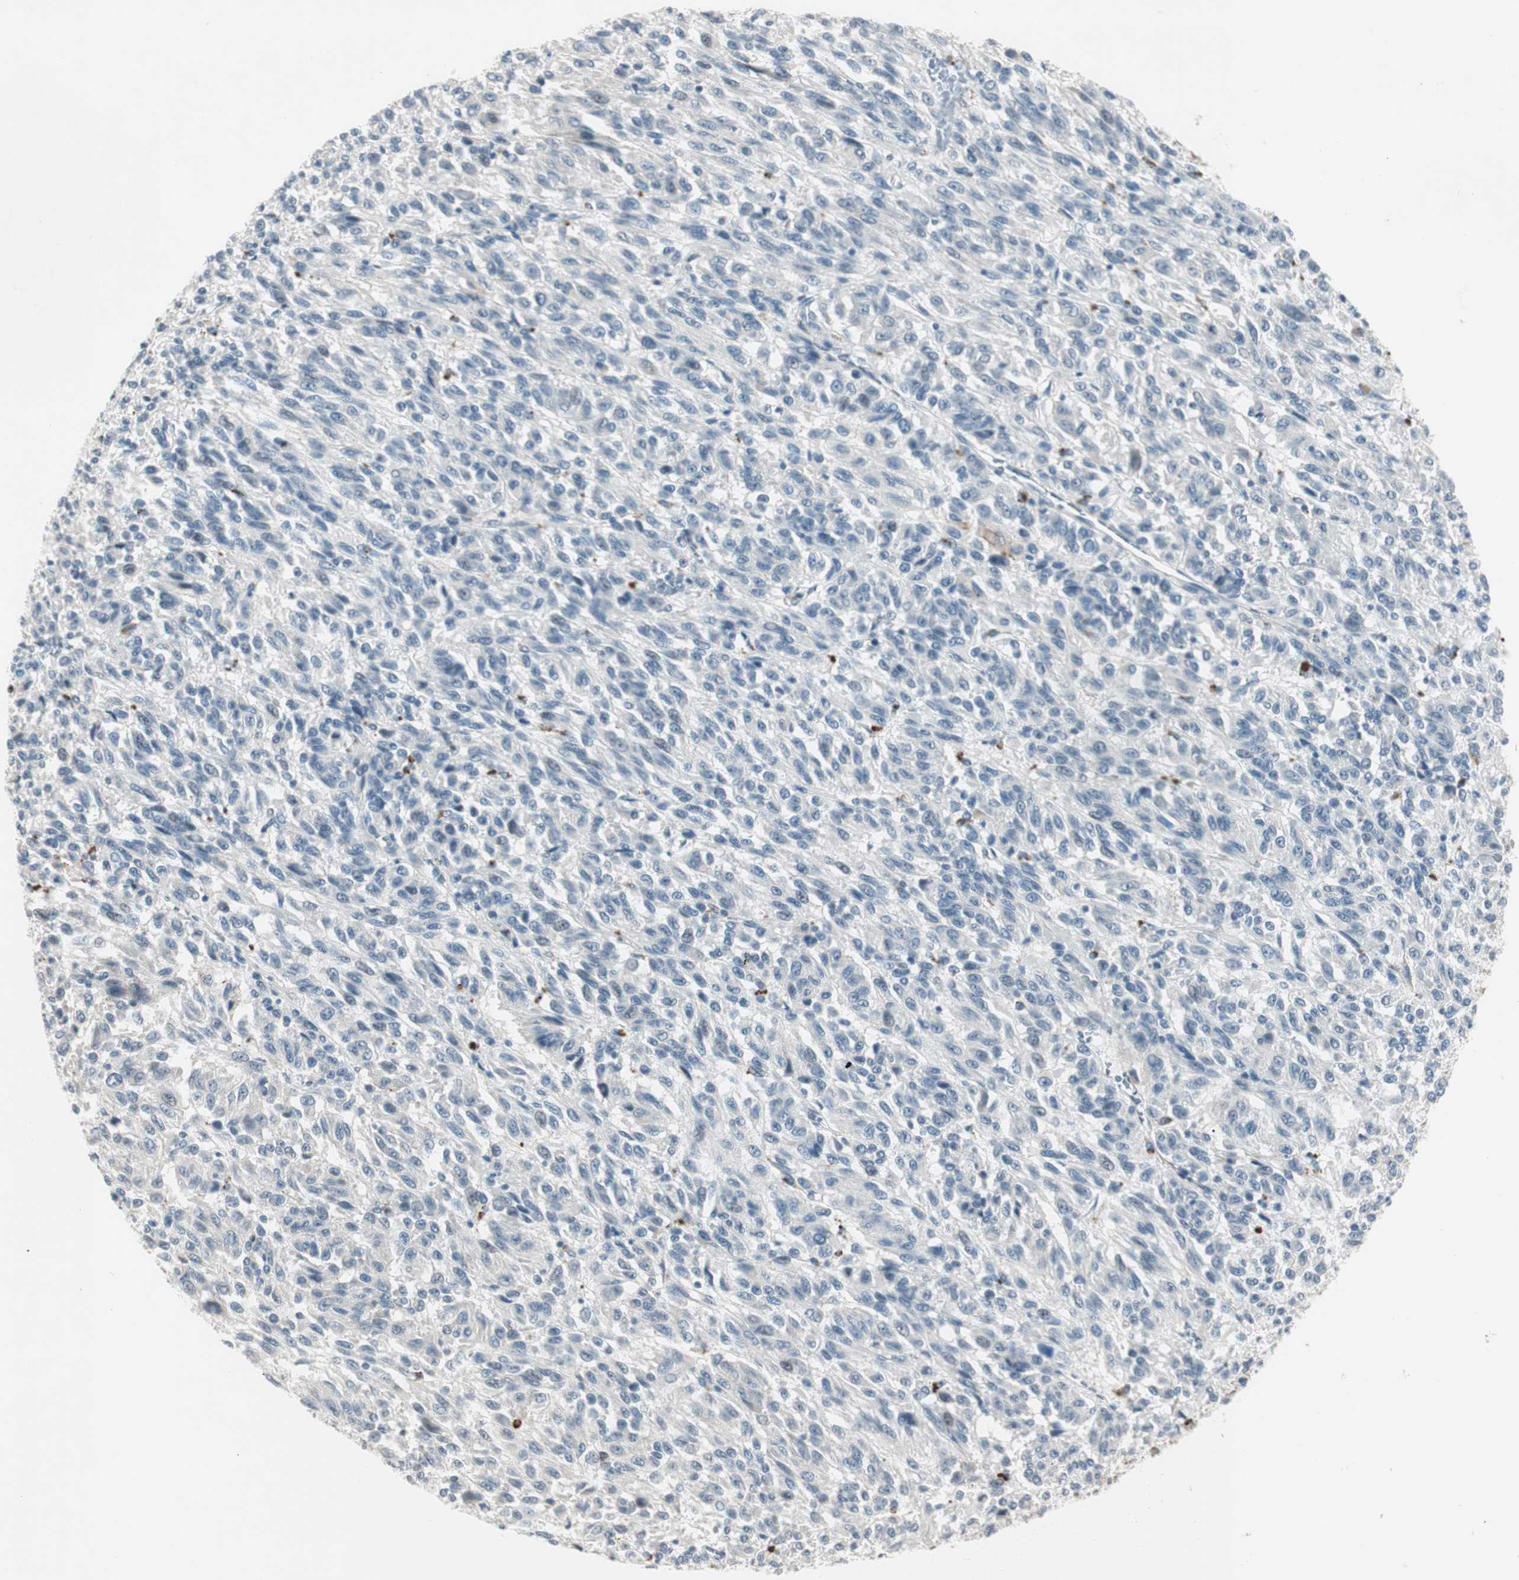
{"staining": {"intensity": "negative", "quantity": "none", "location": "none"}, "tissue": "melanoma", "cell_type": "Tumor cells", "image_type": "cancer", "snomed": [{"axis": "morphology", "description": "Malignant melanoma, Metastatic site"}, {"axis": "topography", "description": "Lung"}], "caption": "This is an IHC image of human melanoma. There is no positivity in tumor cells.", "gene": "ITGB4", "patient": {"sex": "male", "age": 64}}